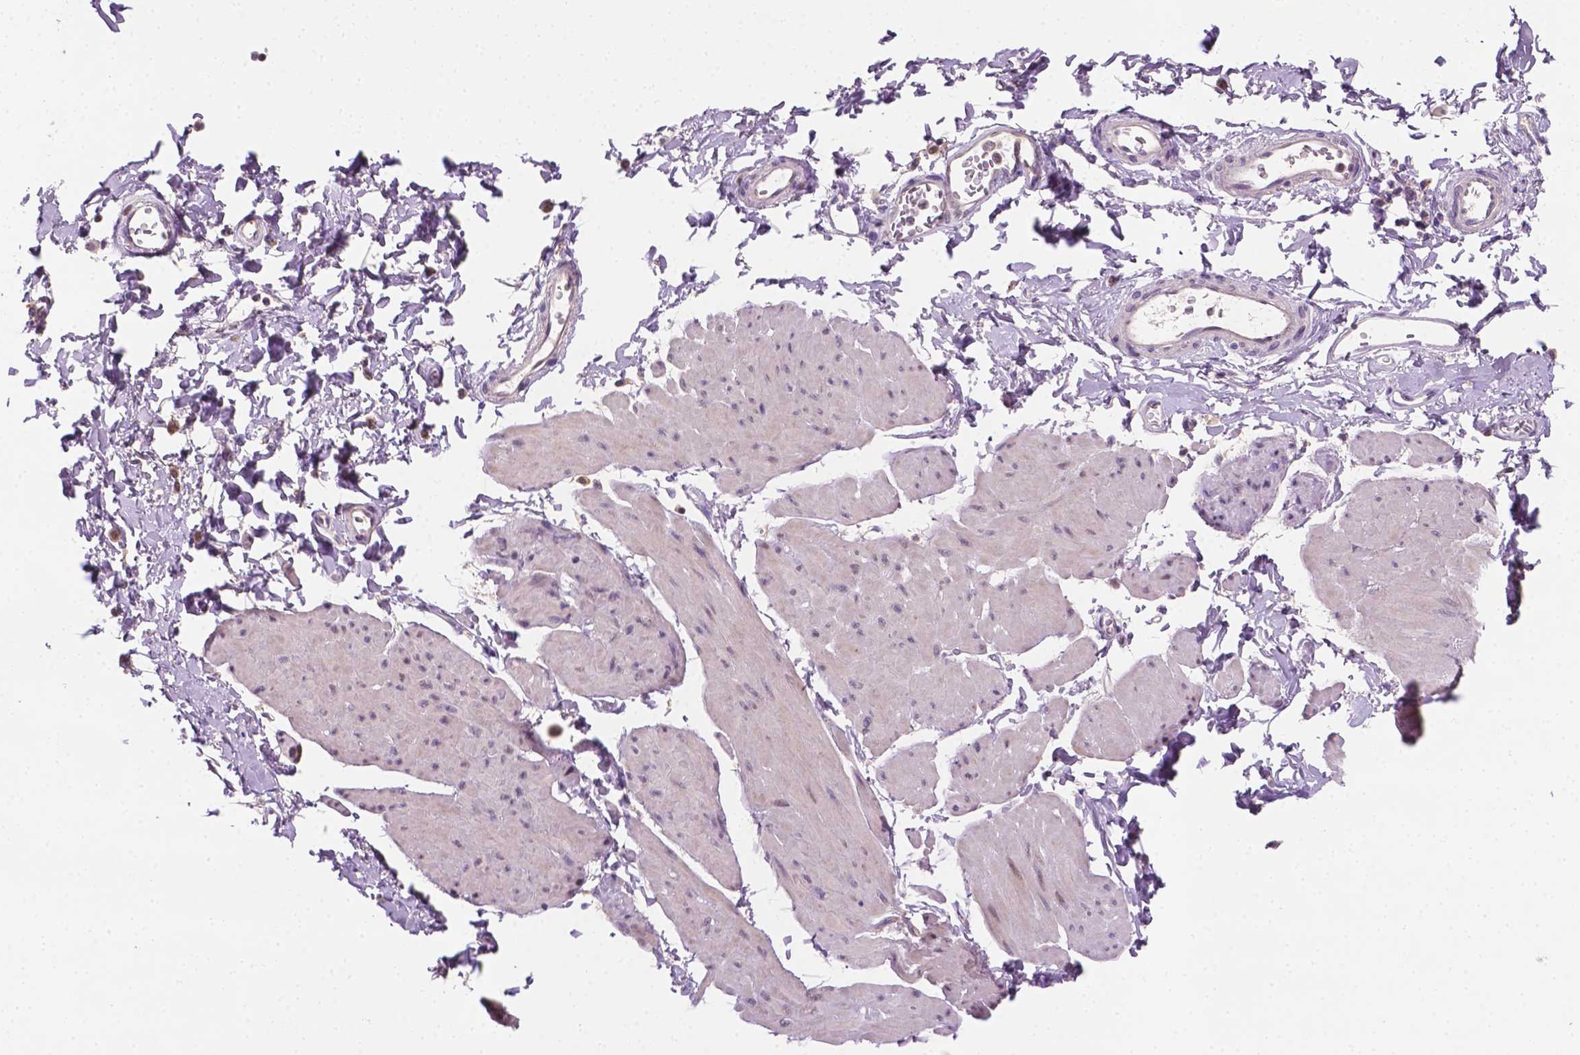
{"staining": {"intensity": "negative", "quantity": "none", "location": "none"}, "tissue": "smooth muscle", "cell_type": "Smooth muscle cells", "image_type": "normal", "snomed": [{"axis": "morphology", "description": "Normal tissue, NOS"}, {"axis": "topography", "description": "Adipose tissue"}, {"axis": "topography", "description": "Smooth muscle"}, {"axis": "topography", "description": "Peripheral nerve tissue"}], "caption": "Smooth muscle cells are negative for protein expression in unremarkable human smooth muscle. (DAB (3,3'-diaminobenzidine) IHC, high magnification).", "gene": "MROH6", "patient": {"sex": "male", "age": 83}}